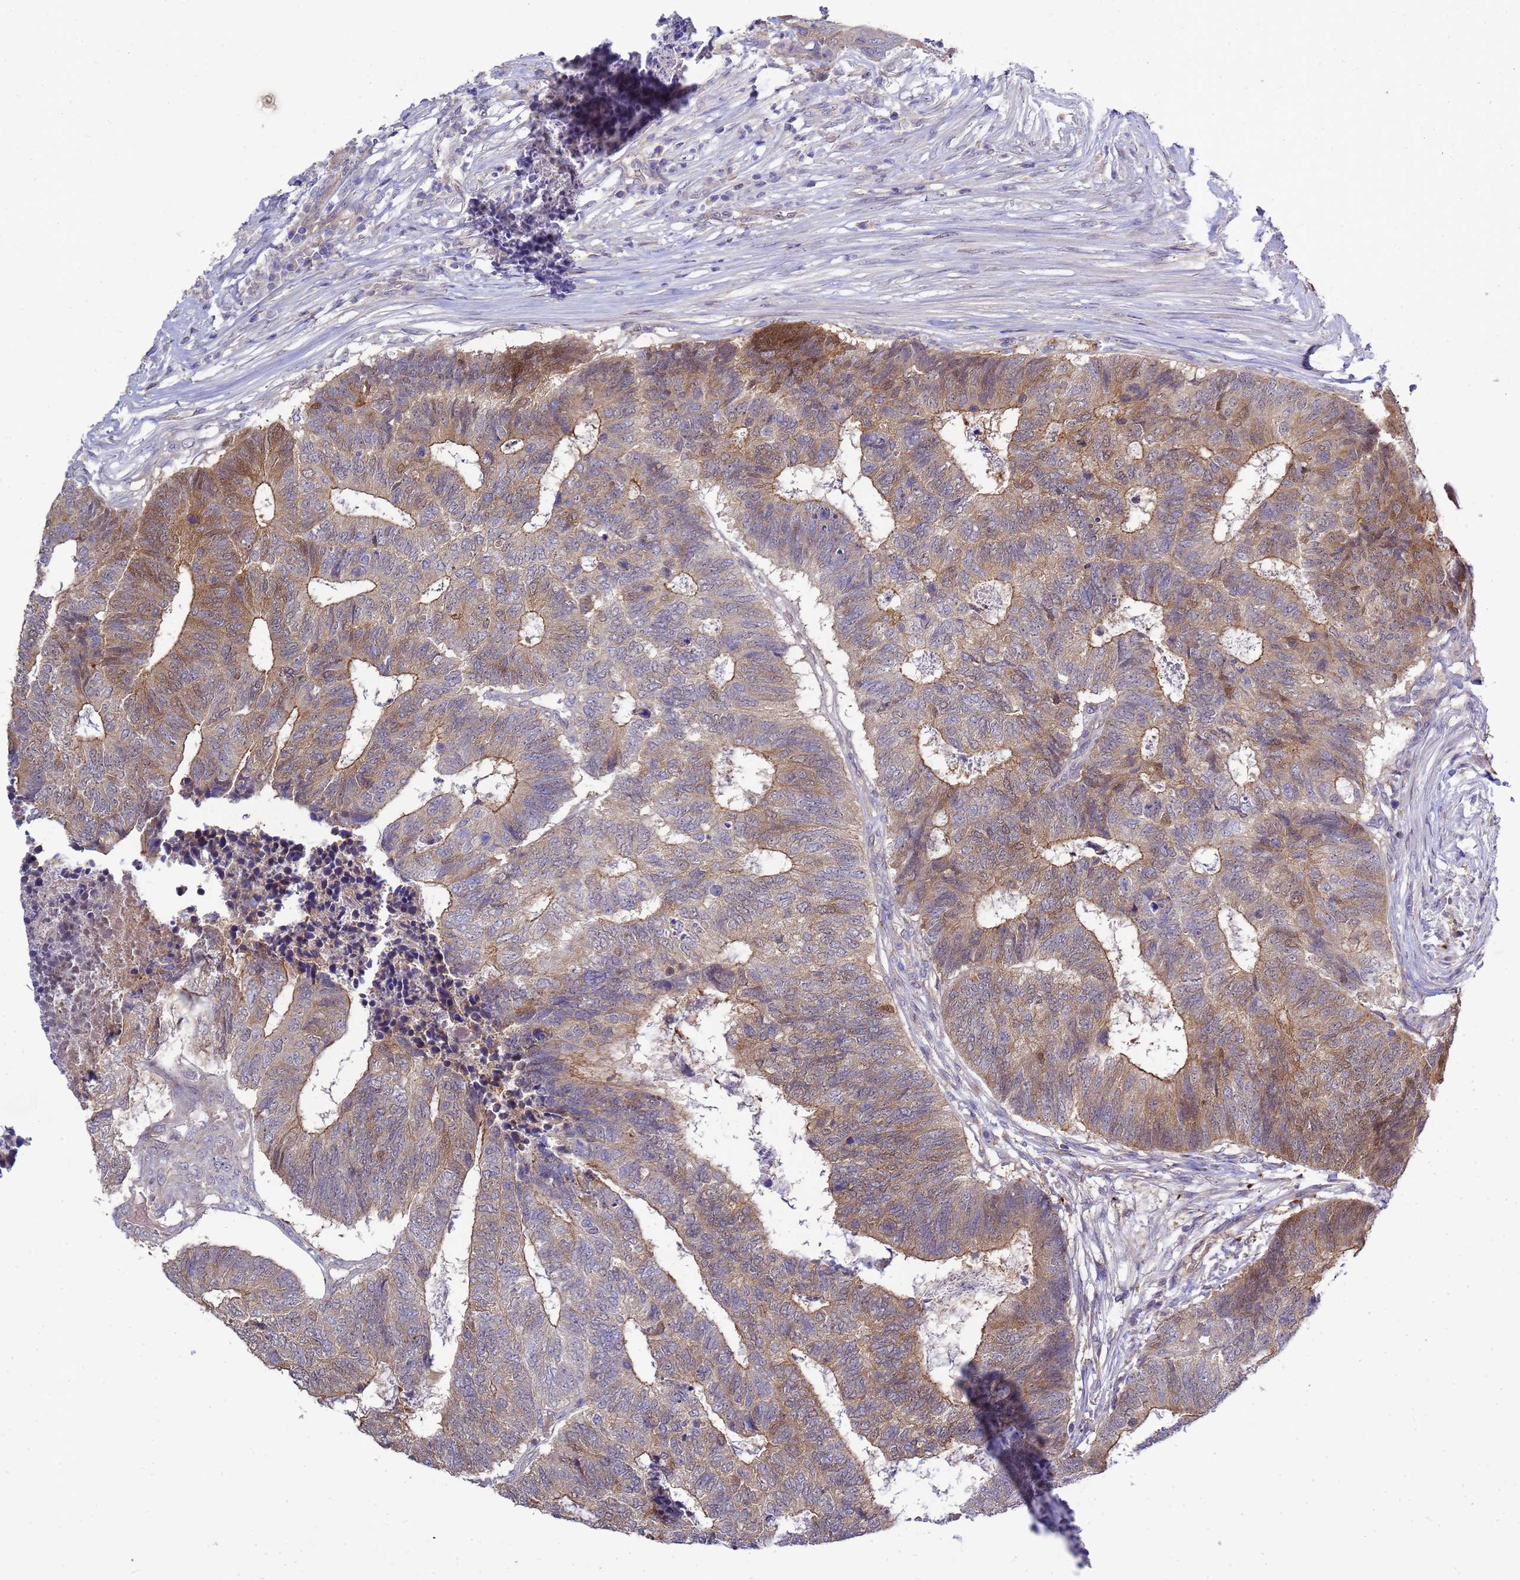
{"staining": {"intensity": "moderate", "quantity": "25%-75%", "location": "cytoplasmic/membranous,nuclear"}, "tissue": "colorectal cancer", "cell_type": "Tumor cells", "image_type": "cancer", "snomed": [{"axis": "morphology", "description": "Adenocarcinoma, NOS"}, {"axis": "topography", "description": "Colon"}], "caption": "Brown immunohistochemical staining in adenocarcinoma (colorectal) displays moderate cytoplasmic/membranous and nuclear staining in about 25%-75% of tumor cells. (Stains: DAB (3,3'-diaminobenzidine) in brown, nuclei in blue, Microscopy: brightfield microscopy at high magnification).", "gene": "EIF4EBP3", "patient": {"sex": "female", "age": 67}}